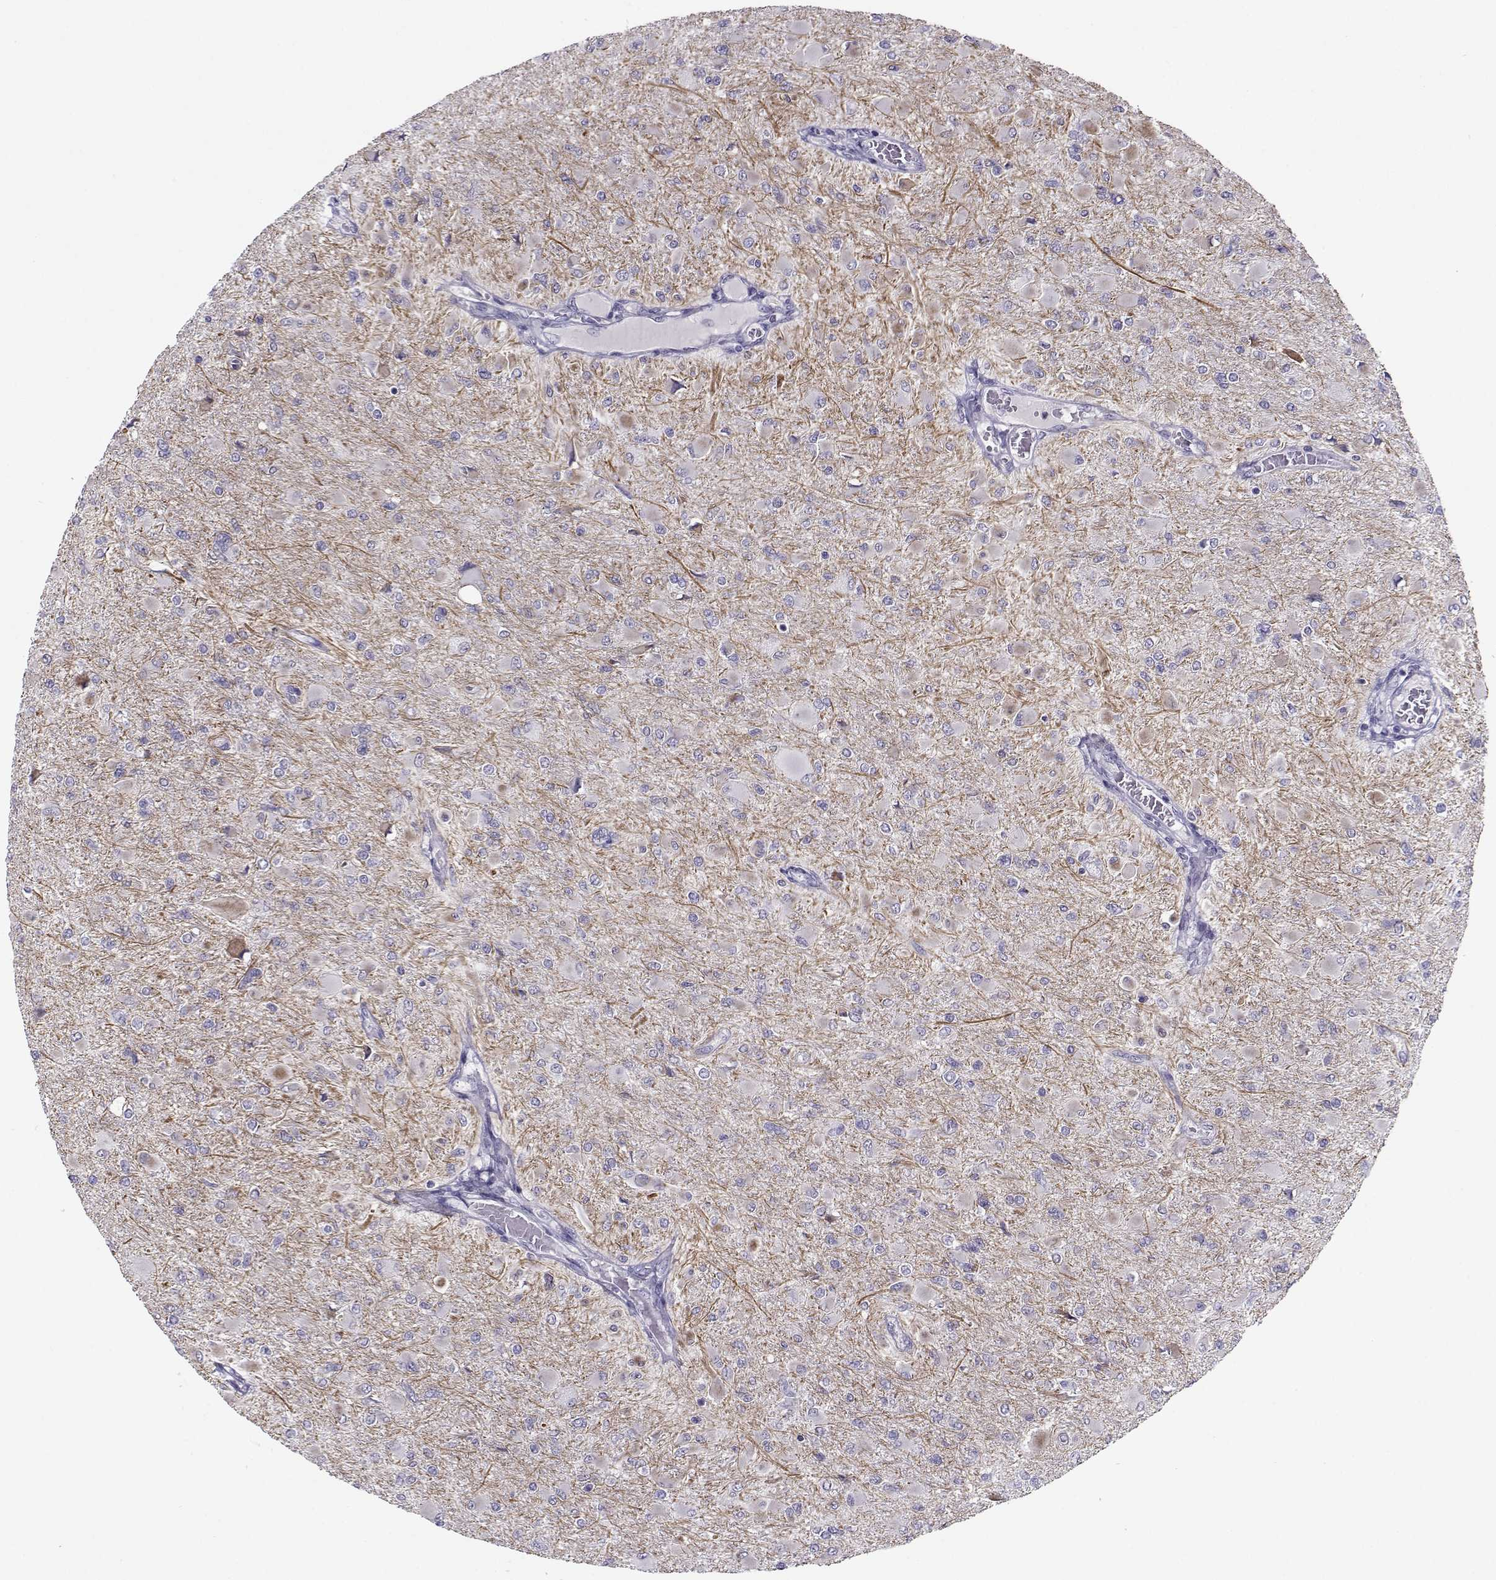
{"staining": {"intensity": "negative", "quantity": "none", "location": "none"}, "tissue": "glioma", "cell_type": "Tumor cells", "image_type": "cancer", "snomed": [{"axis": "morphology", "description": "Glioma, malignant, High grade"}, {"axis": "topography", "description": "Cerebral cortex"}], "caption": "Micrograph shows no significant protein positivity in tumor cells of glioma.", "gene": "NPW", "patient": {"sex": "female", "age": 36}}